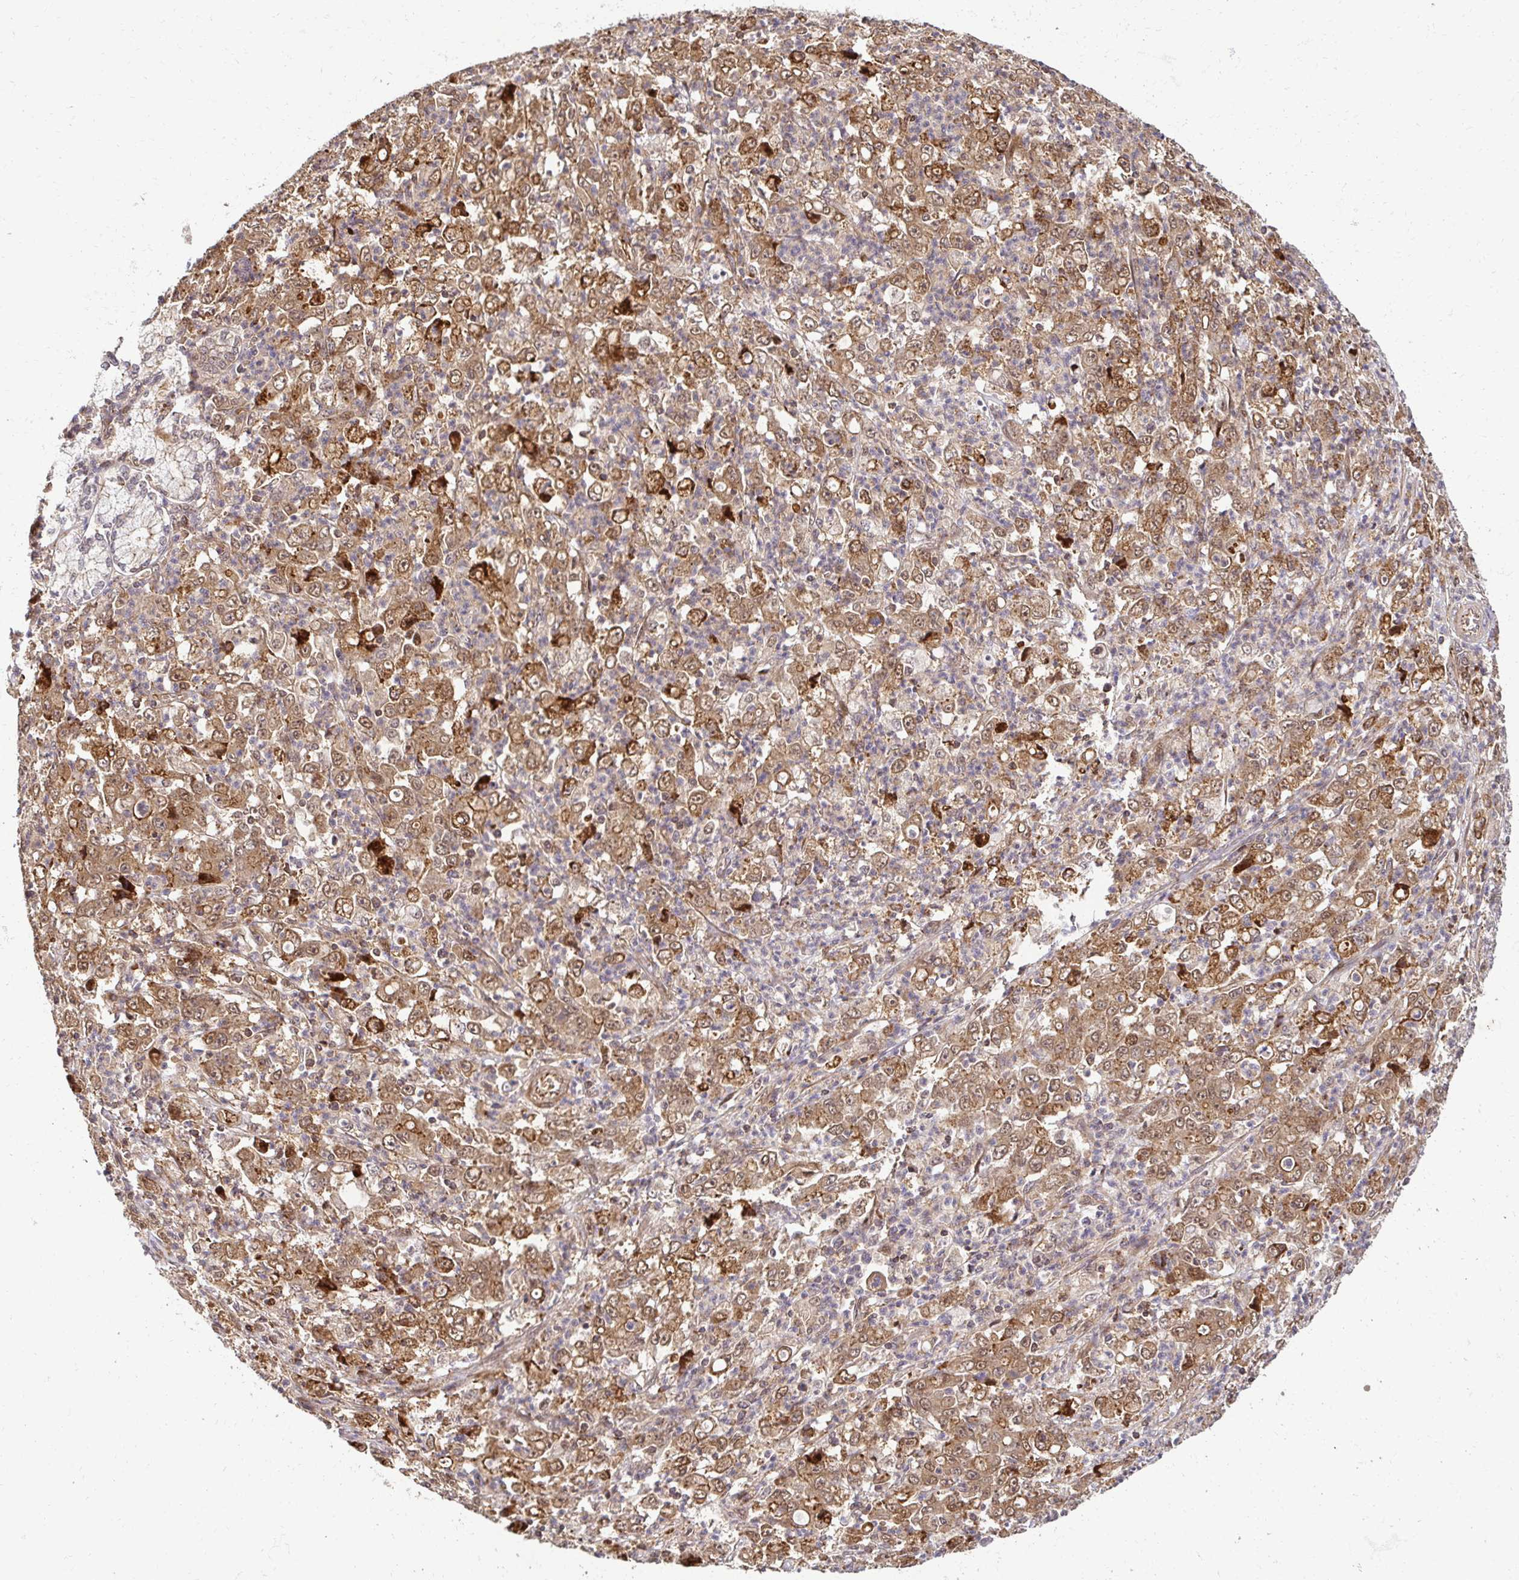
{"staining": {"intensity": "moderate", "quantity": ">75%", "location": "cytoplasmic/membranous,nuclear"}, "tissue": "stomach cancer", "cell_type": "Tumor cells", "image_type": "cancer", "snomed": [{"axis": "morphology", "description": "Adenocarcinoma, NOS"}, {"axis": "topography", "description": "Stomach, lower"}], "caption": "Human adenocarcinoma (stomach) stained with a brown dye displays moderate cytoplasmic/membranous and nuclear positive staining in about >75% of tumor cells.", "gene": "PSMA4", "patient": {"sex": "female", "age": 71}}